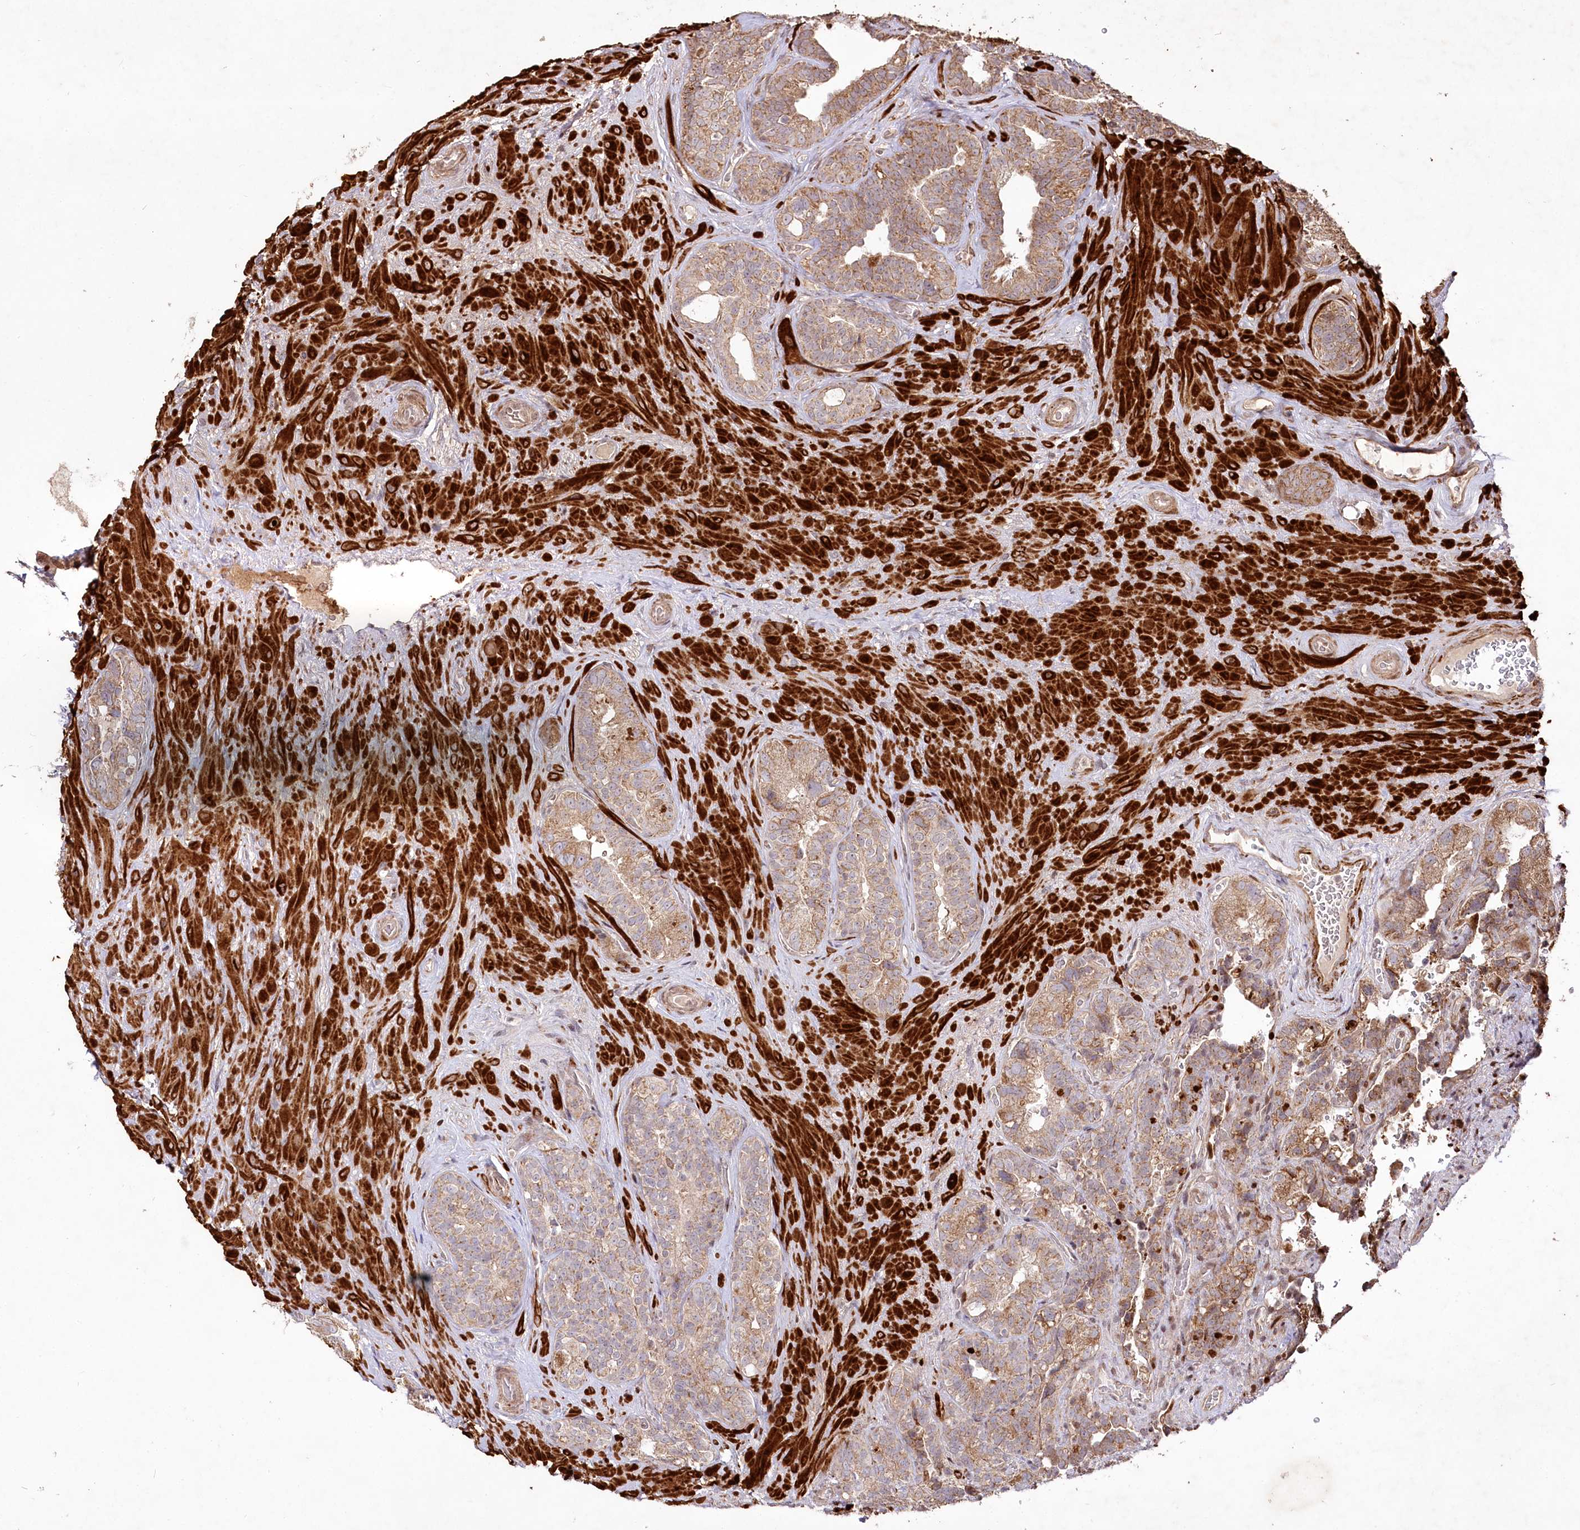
{"staining": {"intensity": "moderate", "quantity": ">75%", "location": "cytoplasmic/membranous"}, "tissue": "seminal vesicle", "cell_type": "Glandular cells", "image_type": "normal", "snomed": [{"axis": "morphology", "description": "Normal tissue, NOS"}, {"axis": "topography", "description": "Seminal veicle"}, {"axis": "topography", "description": "Peripheral nerve tissue"}], "caption": "Immunohistochemistry image of benign seminal vesicle: seminal vesicle stained using IHC shows medium levels of moderate protein expression localized specifically in the cytoplasmic/membranous of glandular cells, appearing as a cytoplasmic/membranous brown color.", "gene": "PSTK", "patient": {"sex": "male", "age": 67}}